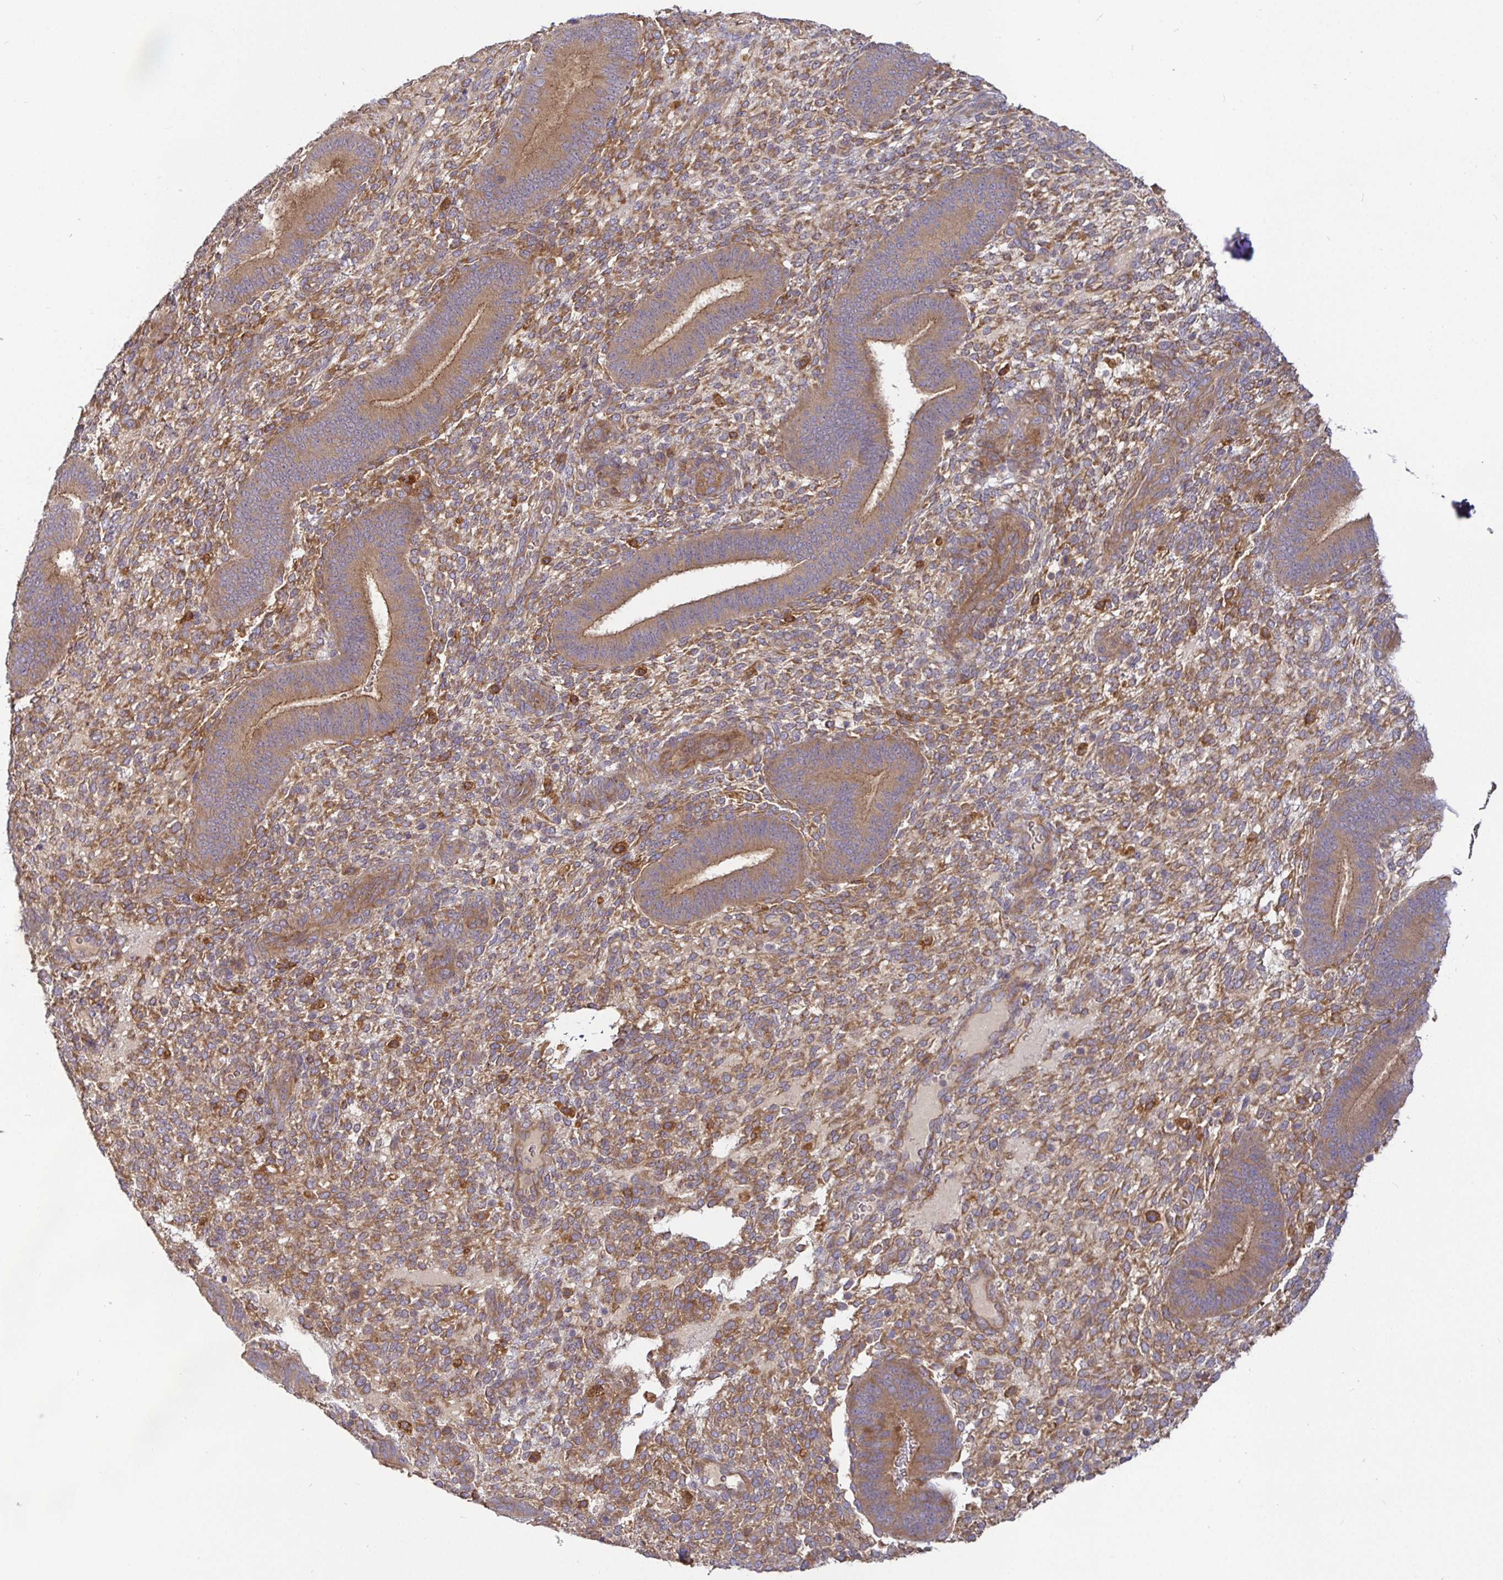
{"staining": {"intensity": "moderate", "quantity": "25%-75%", "location": "cytoplasmic/membranous"}, "tissue": "endometrium", "cell_type": "Cells in endometrial stroma", "image_type": "normal", "snomed": [{"axis": "morphology", "description": "Normal tissue, NOS"}, {"axis": "topography", "description": "Endometrium"}], "caption": "The image exhibits a brown stain indicating the presence of a protein in the cytoplasmic/membranous of cells in endometrial stroma in endometrium. (Stains: DAB in brown, nuclei in blue, Microscopy: brightfield microscopy at high magnification).", "gene": "SNX8", "patient": {"sex": "female", "age": 39}}